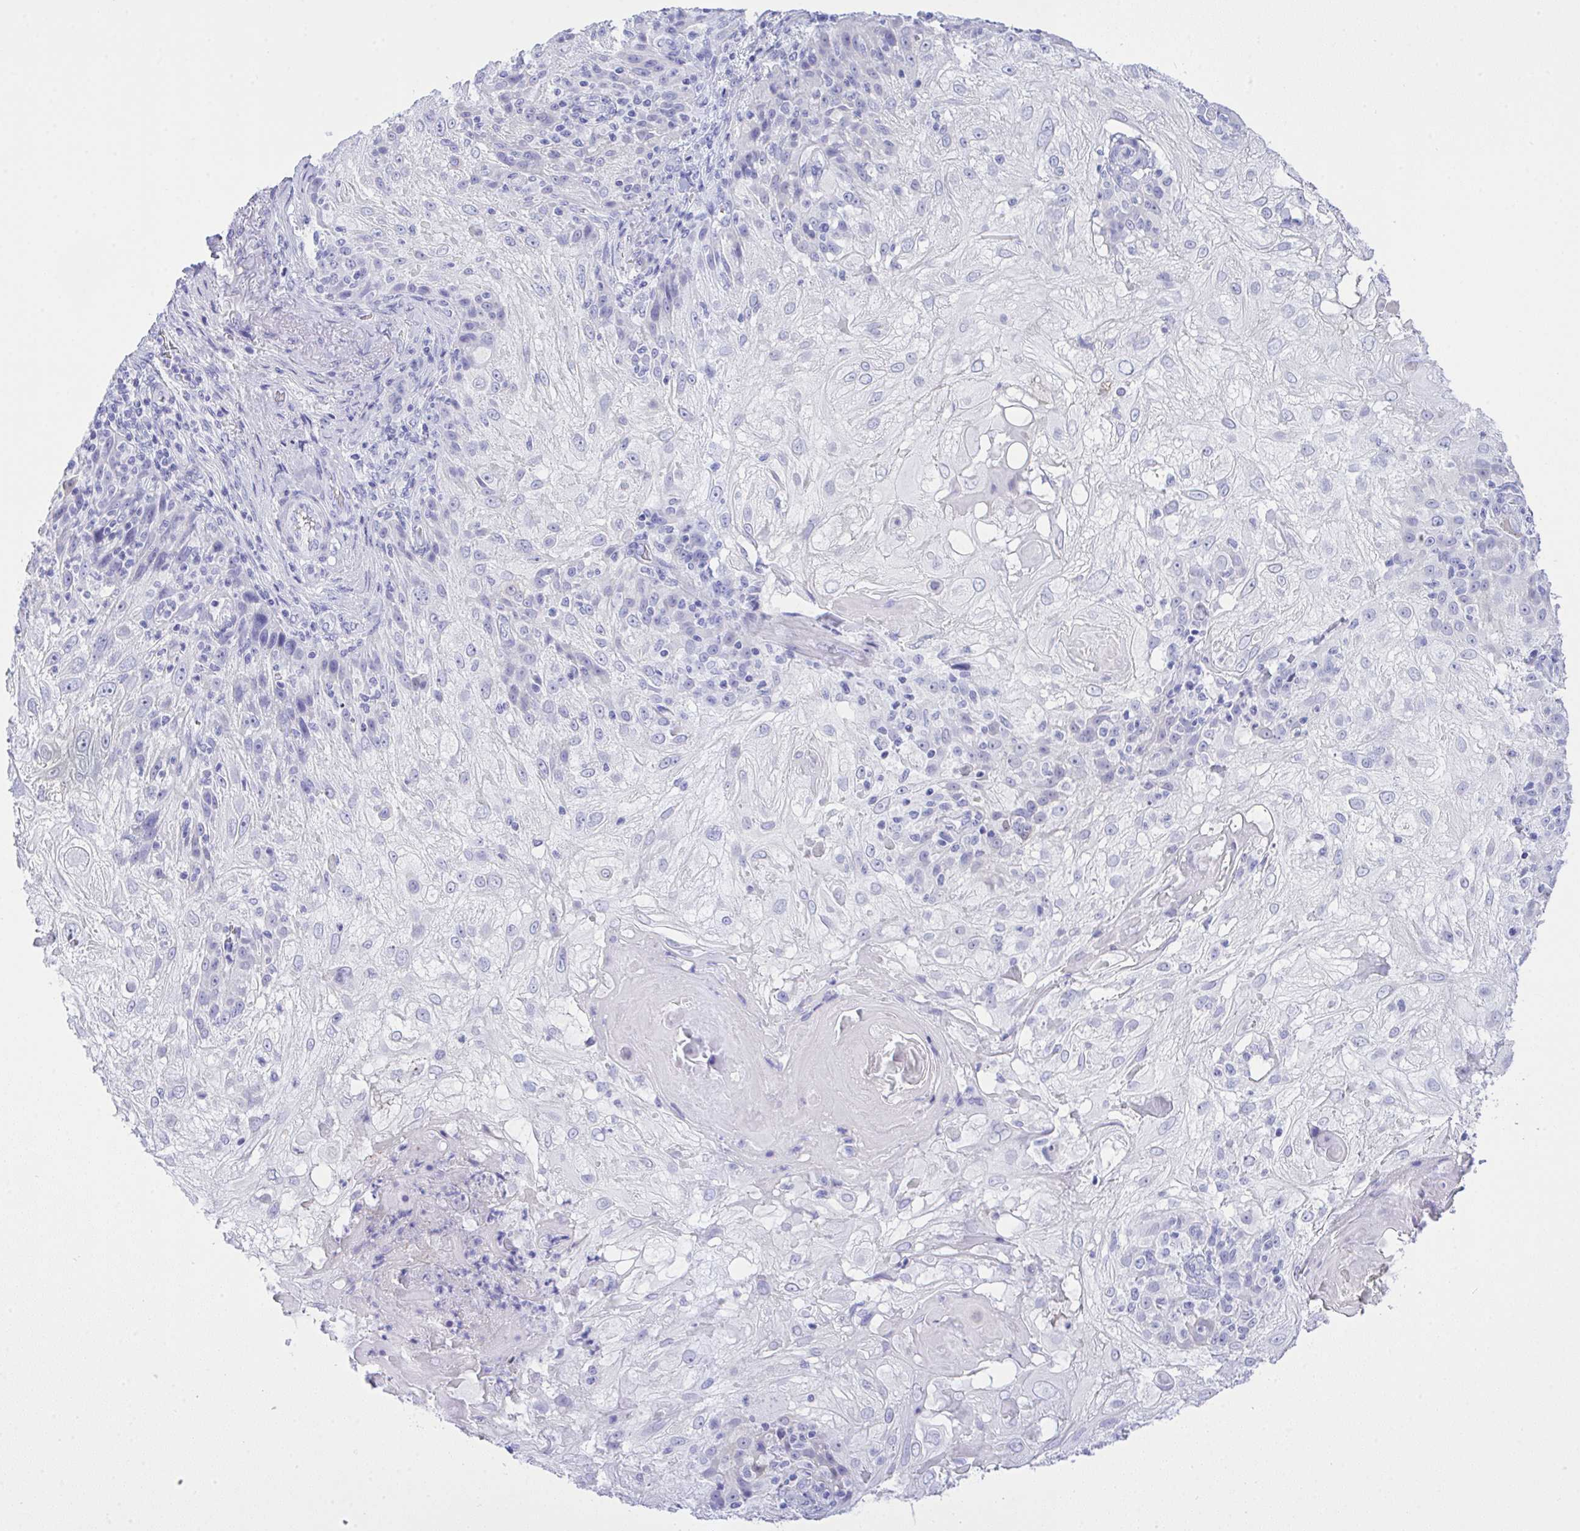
{"staining": {"intensity": "negative", "quantity": "none", "location": "none"}, "tissue": "skin cancer", "cell_type": "Tumor cells", "image_type": "cancer", "snomed": [{"axis": "morphology", "description": "Normal tissue, NOS"}, {"axis": "morphology", "description": "Squamous cell carcinoma, NOS"}, {"axis": "topography", "description": "Skin"}], "caption": "Immunohistochemistry (IHC) image of skin cancer stained for a protein (brown), which displays no expression in tumor cells.", "gene": "AKR1D1", "patient": {"sex": "female", "age": 83}}